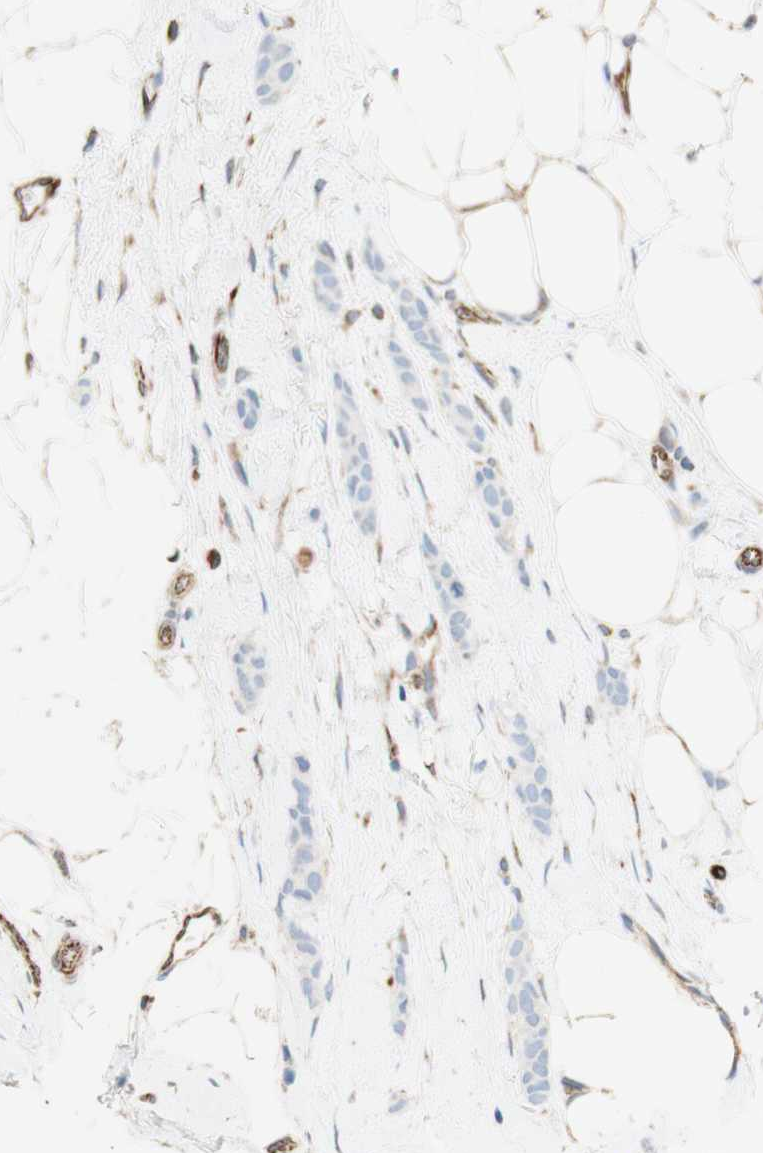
{"staining": {"intensity": "negative", "quantity": "none", "location": "none"}, "tissue": "breast cancer", "cell_type": "Tumor cells", "image_type": "cancer", "snomed": [{"axis": "morphology", "description": "Lobular carcinoma"}, {"axis": "topography", "description": "Skin"}, {"axis": "topography", "description": "Breast"}], "caption": "A high-resolution micrograph shows IHC staining of breast lobular carcinoma, which demonstrates no significant staining in tumor cells.", "gene": "POU2AF1", "patient": {"sex": "female", "age": 46}}